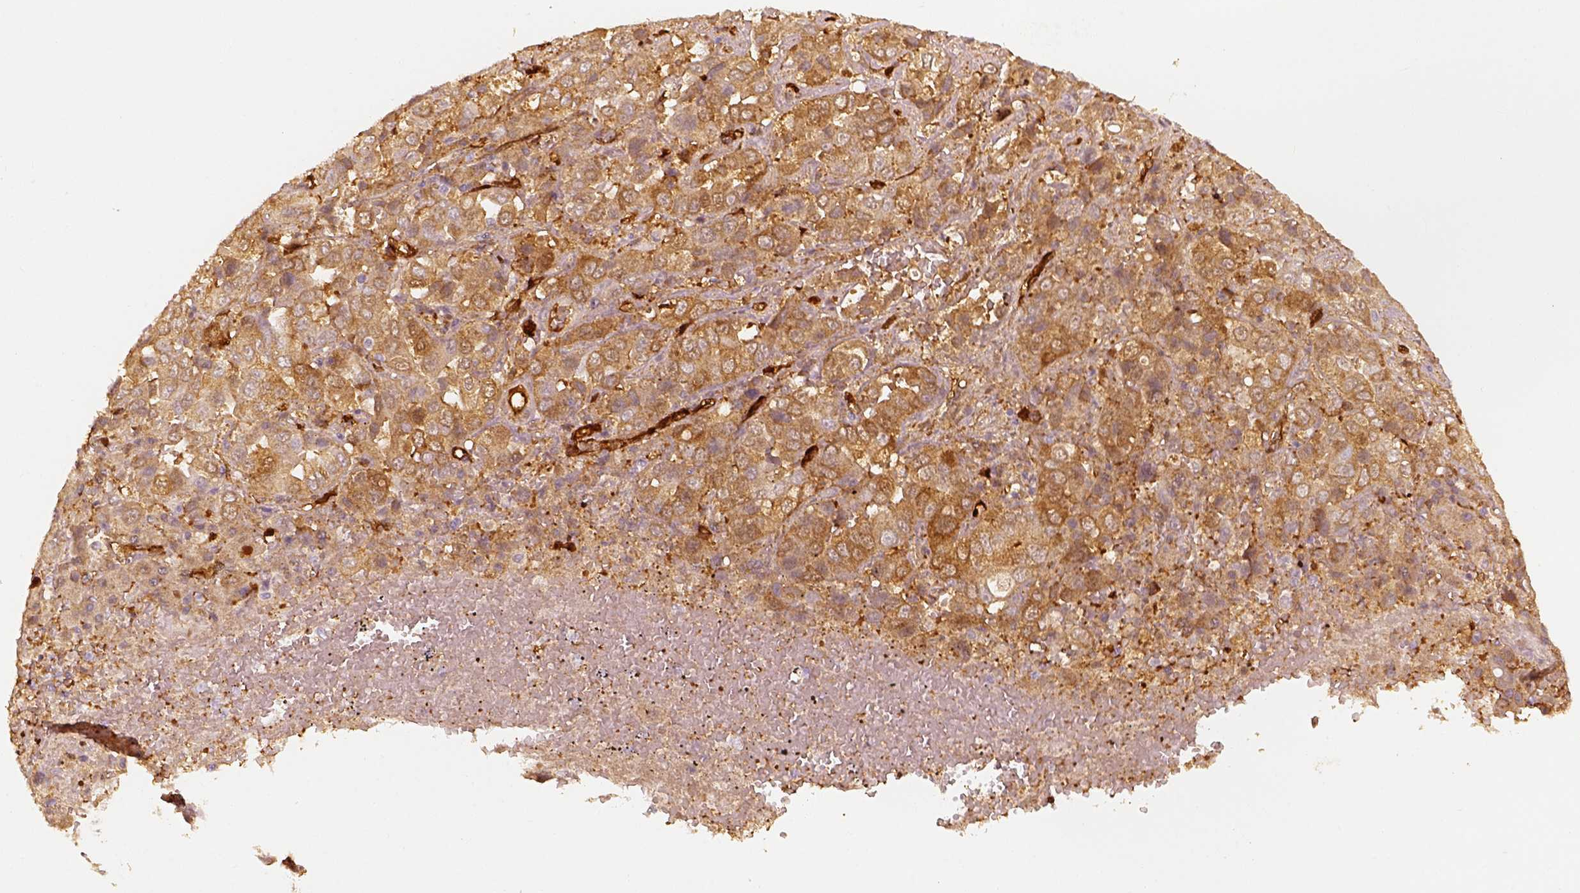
{"staining": {"intensity": "moderate", "quantity": ">75%", "location": "cytoplasmic/membranous"}, "tissue": "liver cancer", "cell_type": "Tumor cells", "image_type": "cancer", "snomed": [{"axis": "morphology", "description": "Cholangiocarcinoma"}, {"axis": "topography", "description": "Liver"}], "caption": "IHC image of neoplastic tissue: human liver cancer (cholangiocarcinoma) stained using IHC displays medium levels of moderate protein expression localized specifically in the cytoplasmic/membranous of tumor cells, appearing as a cytoplasmic/membranous brown color.", "gene": "FSCN1", "patient": {"sex": "female", "age": 52}}